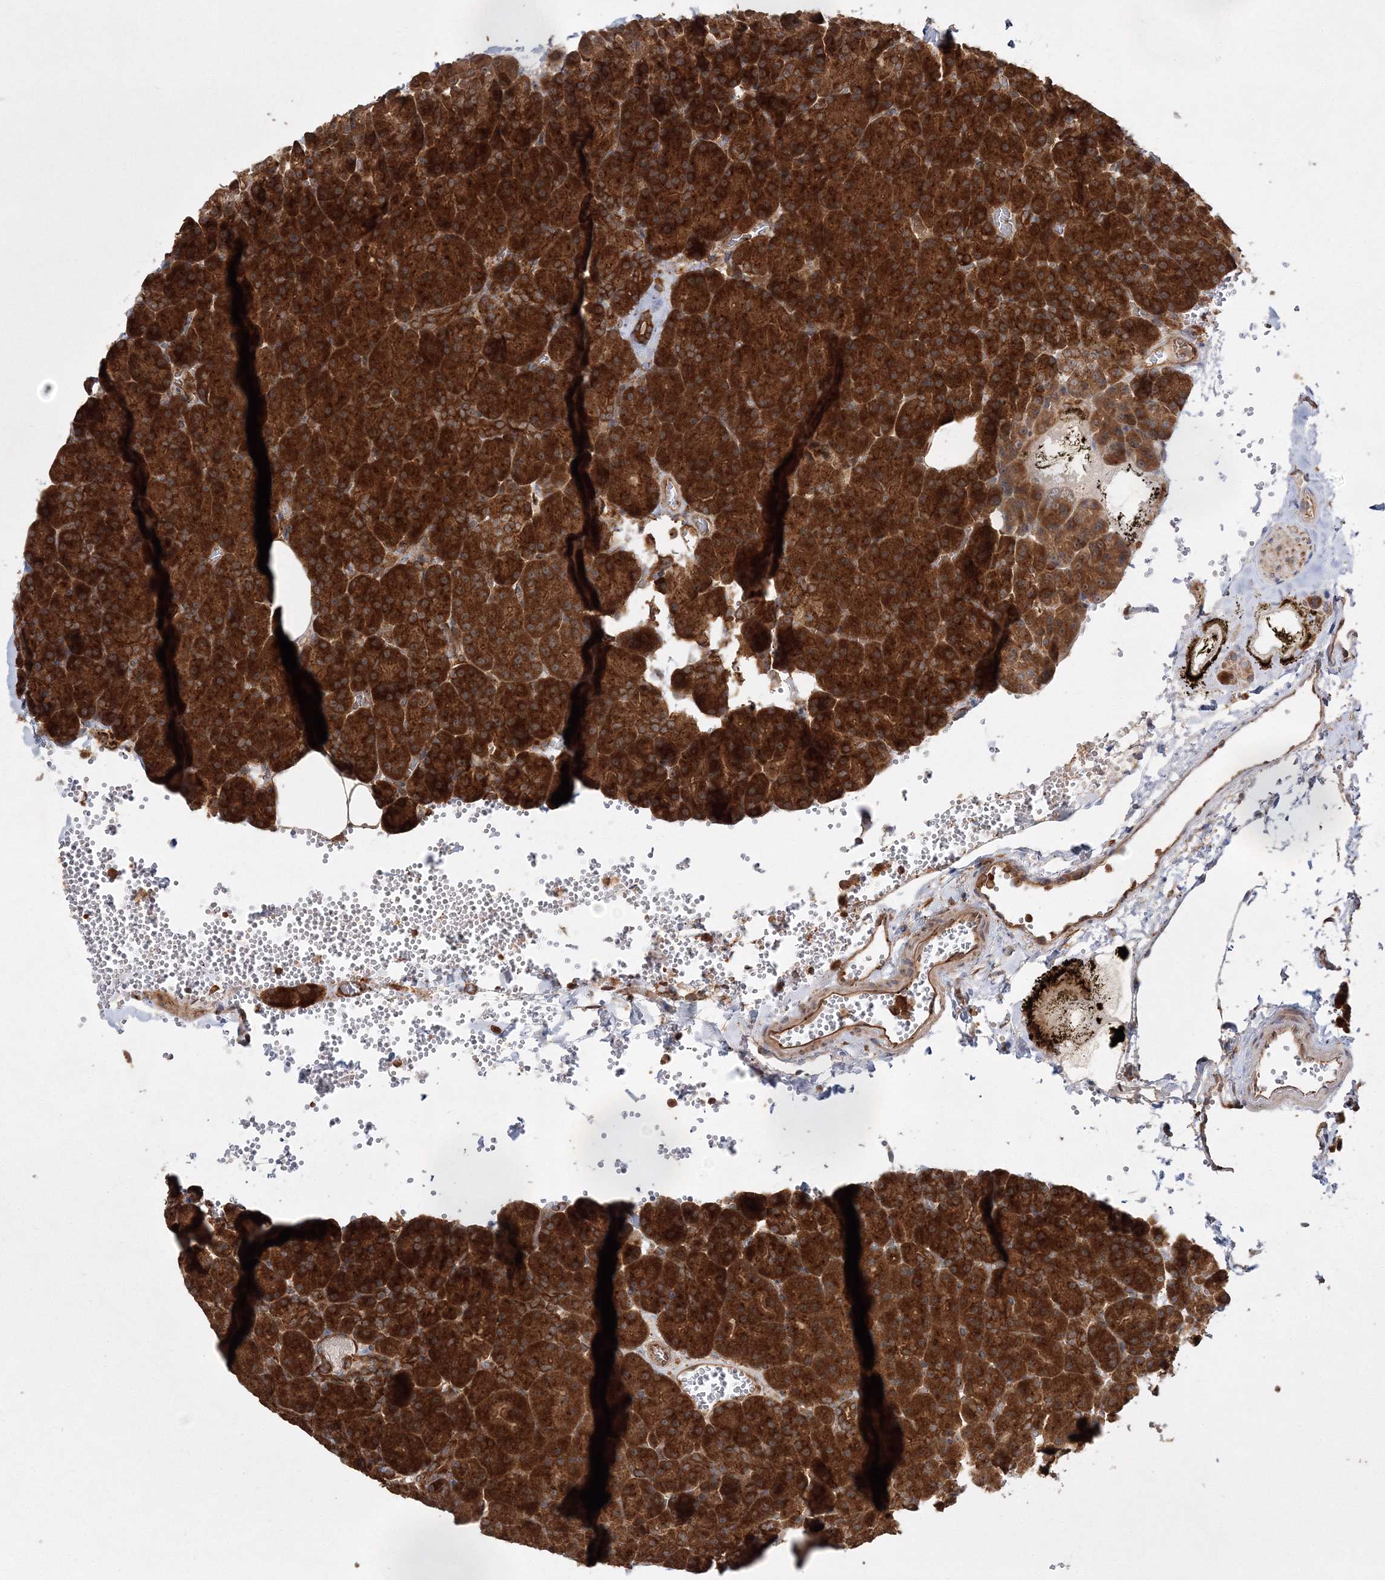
{"staining": {"intensity": "strong", "quantity": ">75%", "location": "cytoplasmic/membranous"}, "tissue": "pancreas", "cell_type": "Exocrine glandular cells", "image_type": "normal", "snomed": [{"axis": "morphology", "description": "Normal tissue, NOS"}, {"axis": "morphology", "description": "Carcinoid, malignant, NOS"}, {"axis": "topography", "description": "Pancreas"}], "caption": "Immunohistochemistry (IHC) staining of unremarkable pancreas, which demonstrates high levels of strong cytoplasmic/membranous staining in approximately >75% of exocrine glandular cells indicating strong cytoplasmic/membranous protein staining. The staining was performed using DAB (brown) for protein detection and nuclei were counterstained in hematoxylin (blue).", "gene": "WDR37", "patient": {"sex": "female", "age": 35}}